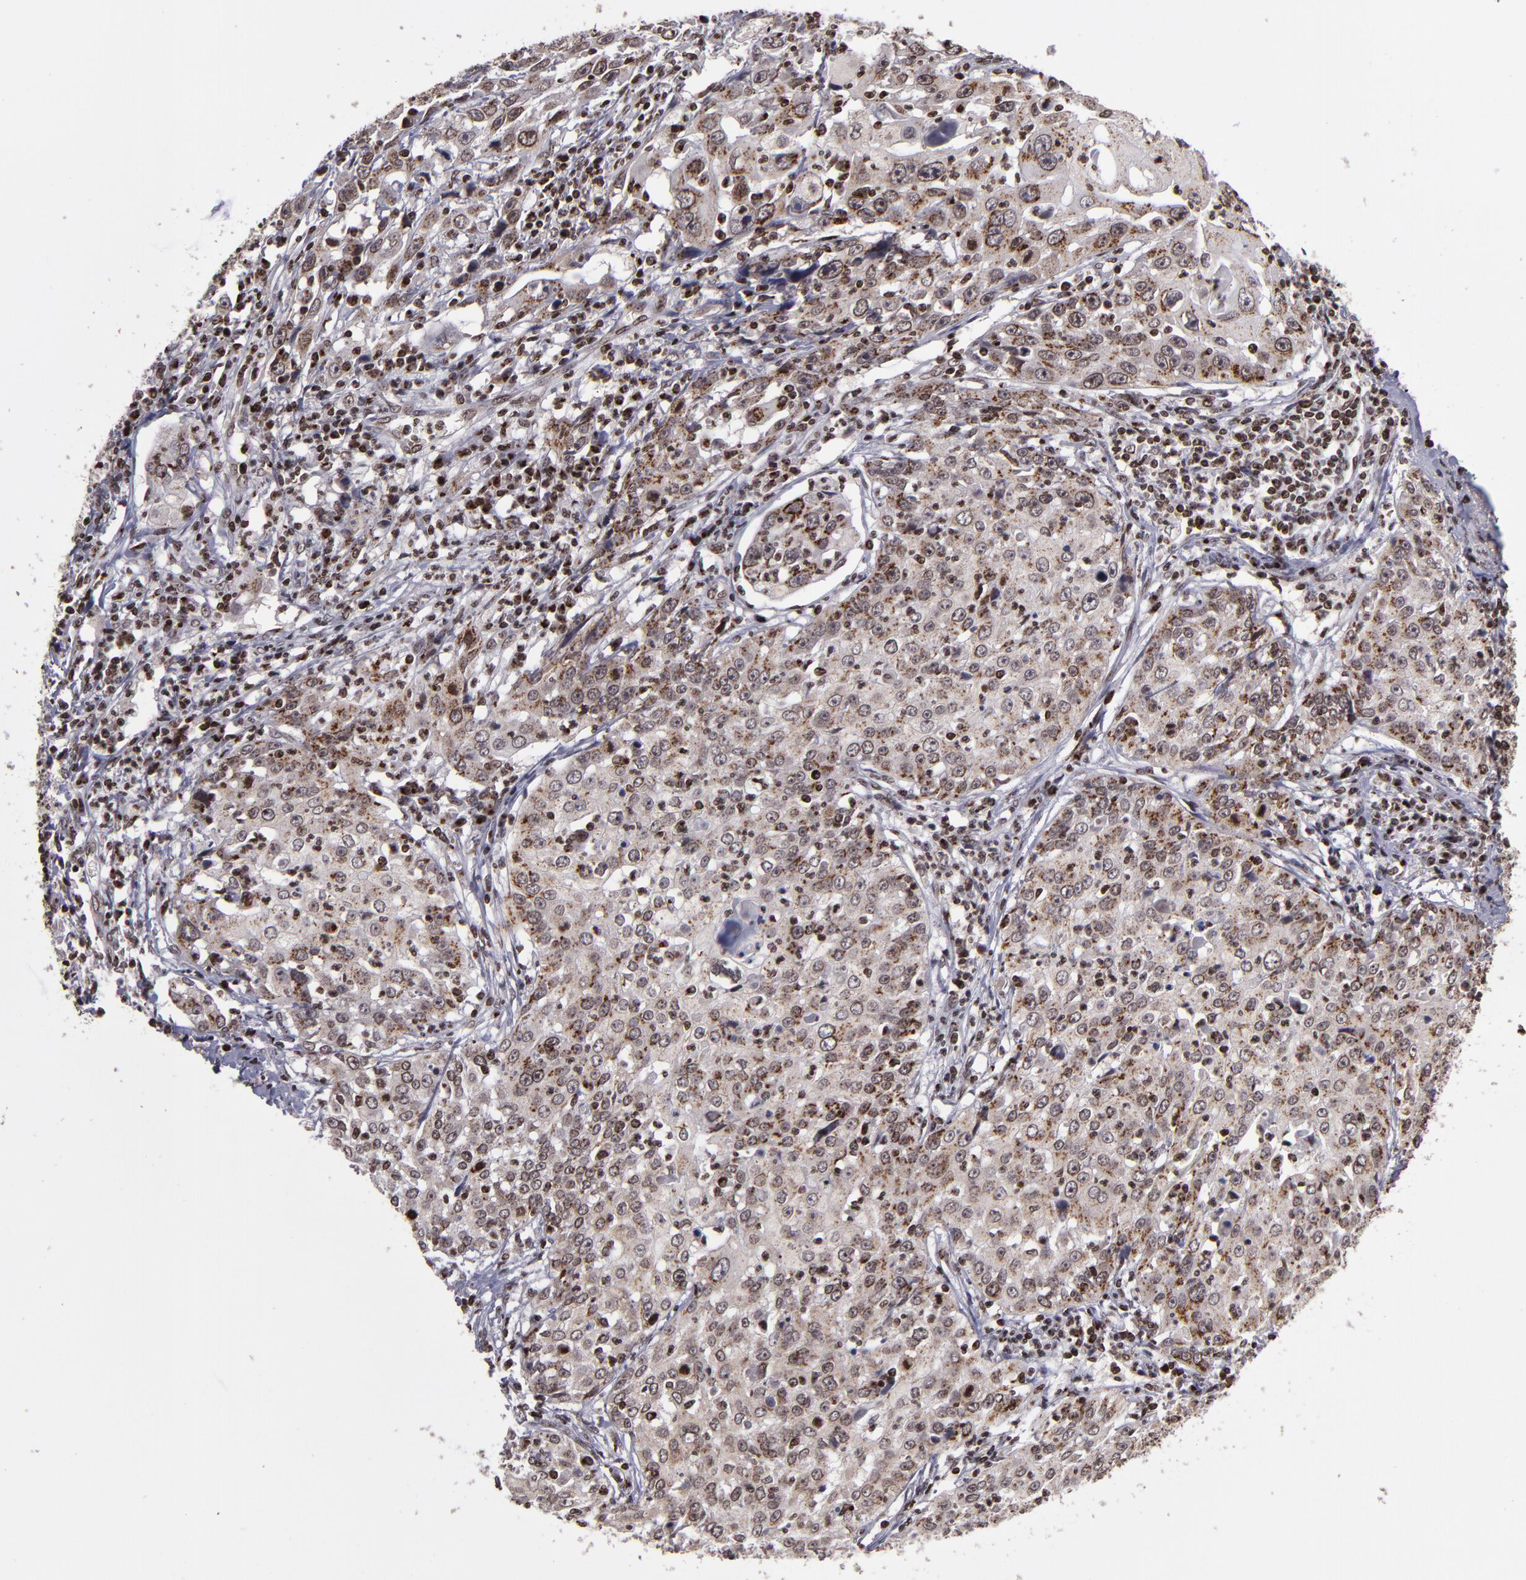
{"staining": {"intensity": "moderate", "quantity": ">75%", "location": "cytoplasmic/membranous,nuclear"}, "tissue": "cervical cancer", "cell_type": "Tumor cells", "image_type": "cancer", "snomed": [{"axis": "morphology", "description": "Squamous cell carcinoma, NOS"}, {"axis": "topography", "description": "Cervix"}], "caption": "IHC (DAB) staining of cervical cancer (squamous cell carcinoma) displays moderate cytoplasmic/membranous and nuclear protein positivity in about >75% of tumor cells.", "gene": "CSDC2", "patient": {"sex": "female", "age": 39}}